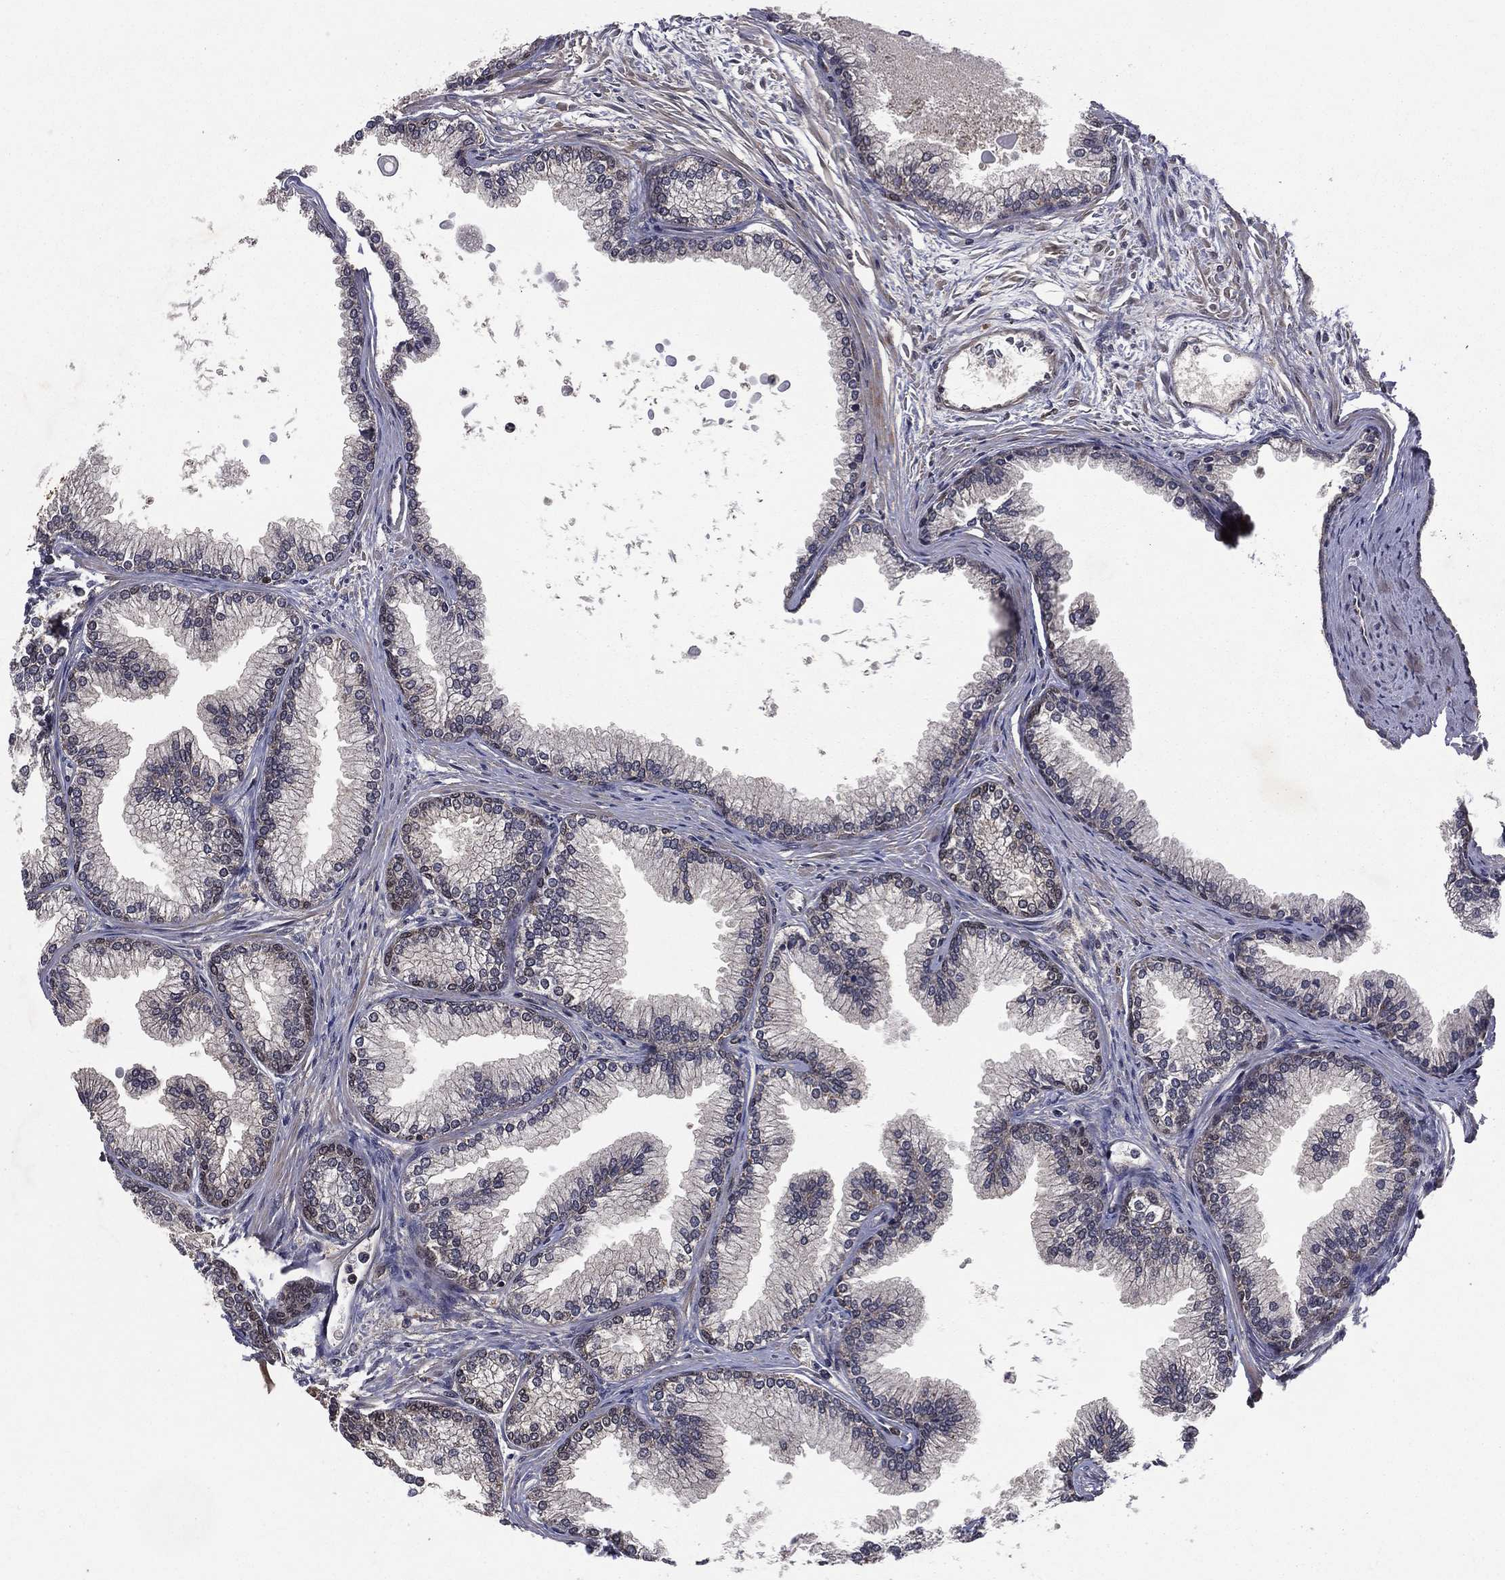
{"staining": {"intensity": "moderate", "quantity": "25%-75%", "location": "cytoplasmic/membranous"}, "tissue": "prostate", "cell_type": "Glandular cells", "image_type": "normal", "snomed": [{"axis": "morphology", "description": "Normal tissue, NOS"}, {"axis": "topography", "description": "Prostate"}], "caption": "Protein analysis of normal prostate demonstrates moderate cytoplasmic/membranous positivity in about 25%-75% of glandular cells.", "gene": "FGD1", "patient": {"sex": "male", "age": 72}}